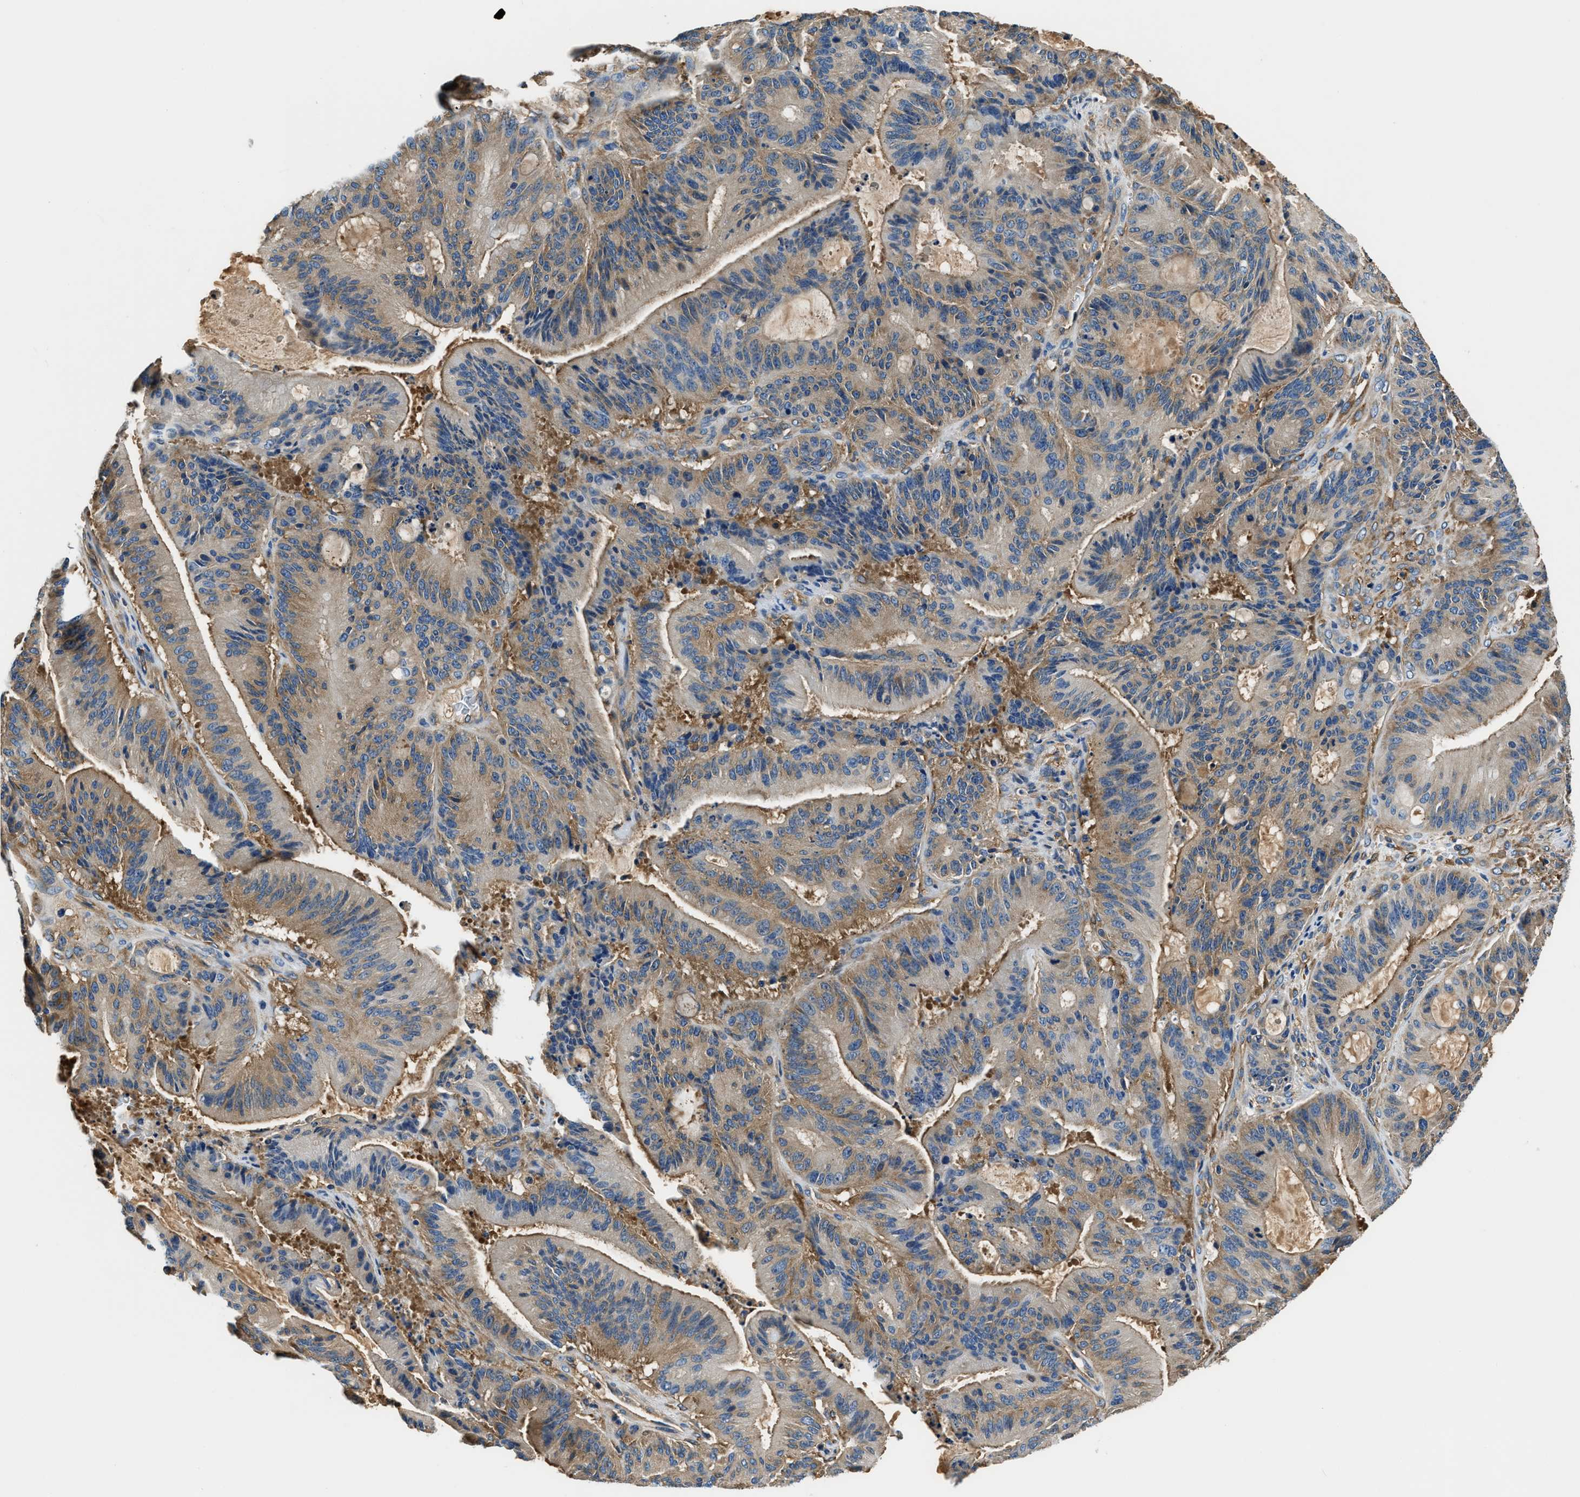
{"staining": {"intensity": "weak", "quantity": "25%-75%", "location": "cytoplasmic/membranous"}, "tissue": "liver cancer", "cell_type": "Tumor cells", "image_type": "cancer", "snomed": [{"axis": "morphology", "description": "Normal tissue, NOS"}, {"axis": "morphology", "description": "Cholangiocarcinoma"}, {"axis": "topography", "description": "Liver"}, {"axis": "topography", "description": "Peripheral nerve tissue"}], "caption": "Immunohistochemistry (IHC) staining of liver cholangiocarcinoma, which shows low levels of weak cytoplasmic/membranous staining in about 25%-75% of tumor cells indicating weak cytoplasmic/membranous protein expression. The staining was performed using DAB (brown) for protein detection and nuclei were counterstained in hematoxylin (blue).", "gene": "EEA1", "patient": {"sex": "female", "age": 73}}